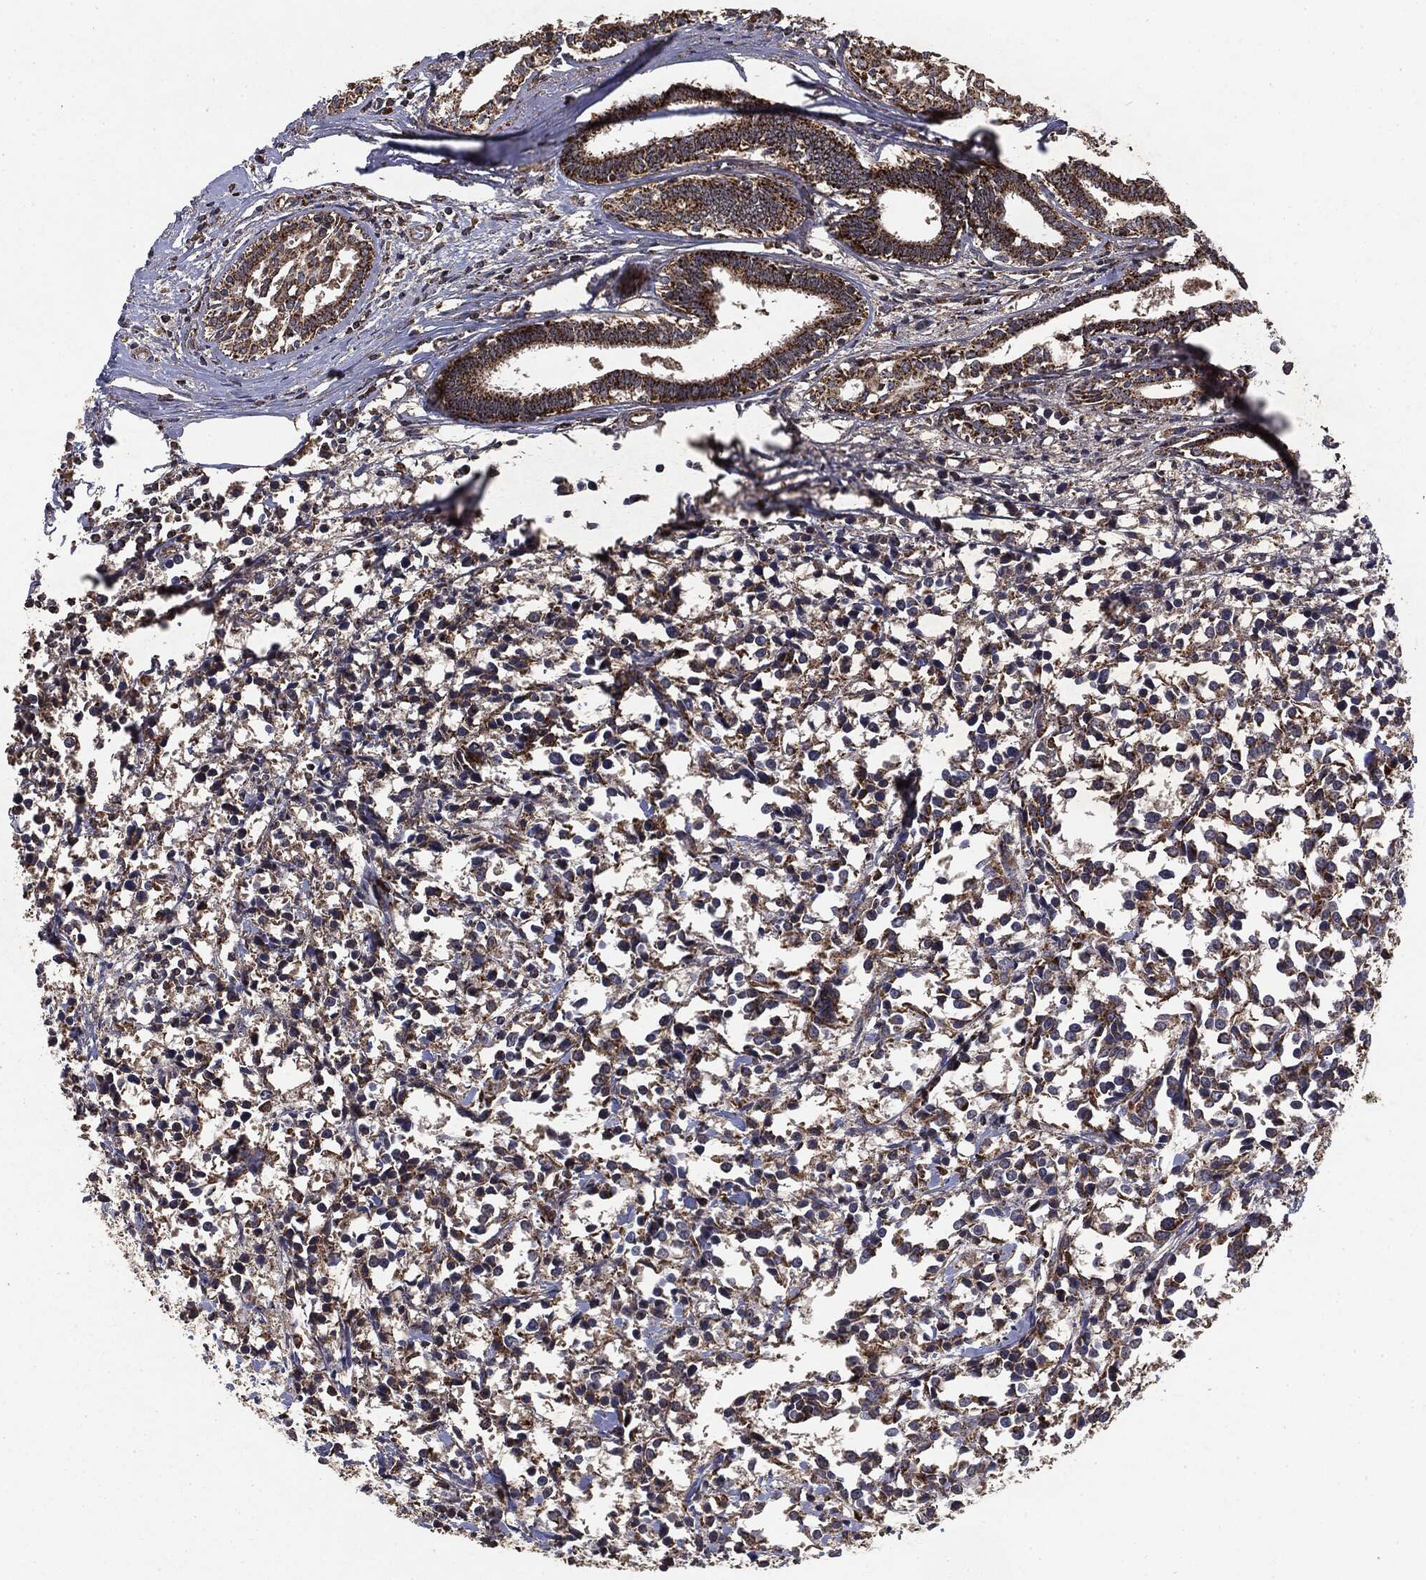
{"staining": {"intensity": "moderate", "quantity": ">75%", "location": "cytoplasmic/membranous"}, "tissue": "breast cancer", "cell_type": "Tumor cells", "image_type": "cancer", "snomed": [{"axis": "morphology", "description": "Duct carcinoma"}, {"axis": "topography", "description": "Breast"}], "caption": "Human breast infiltrating ductal carcinoma stained with a protein marker shows moderate staining in tumor cells.", "gene": "MTOR", "patient": {"sex": "female", "age": 80}}